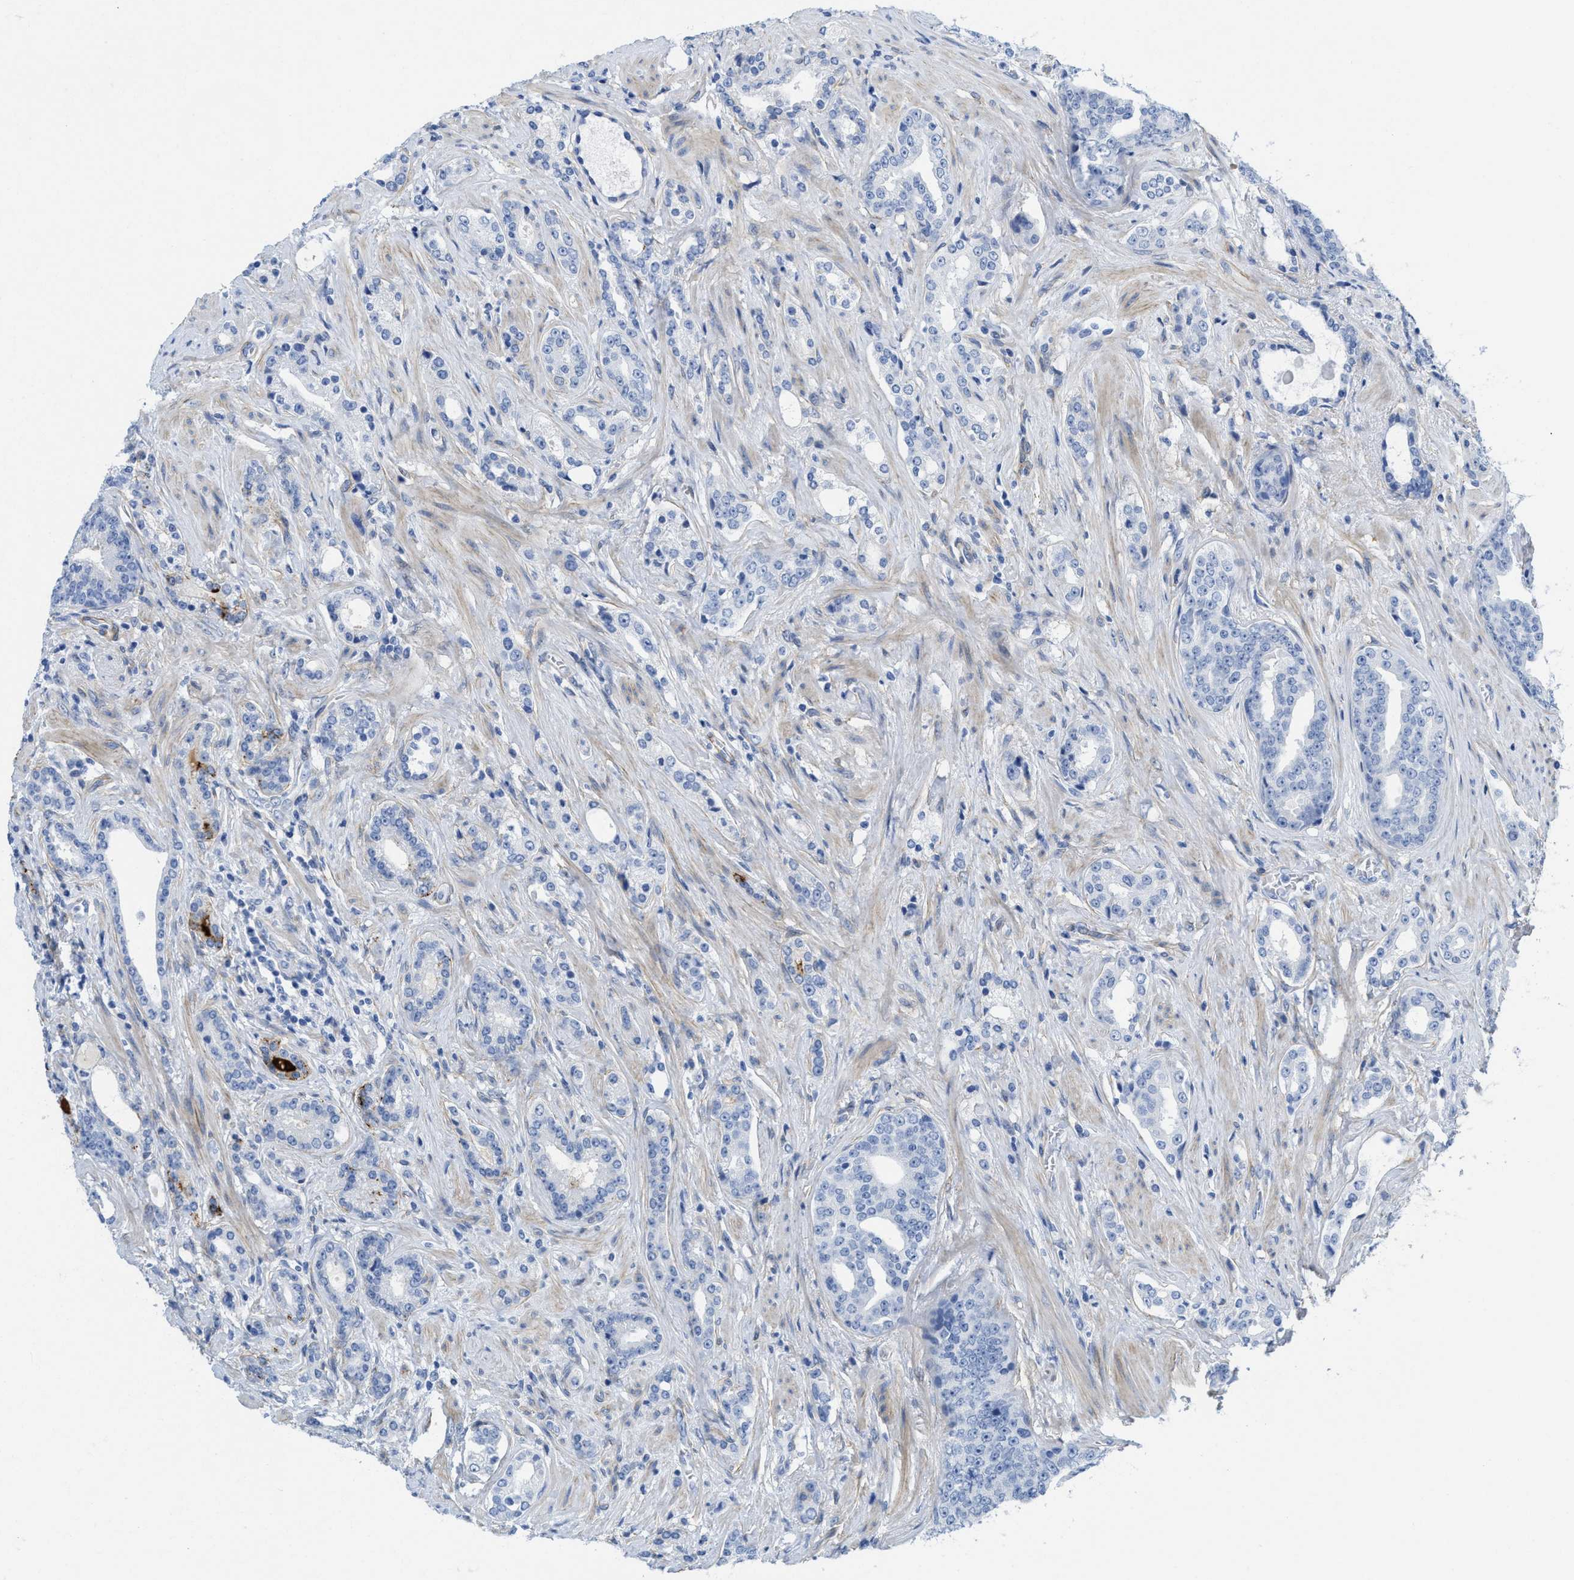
{"staining": {"intensity": "negative", "quantity": "none", "location": "none"}, "tissue": "prostate cancer", "cell_type": "Tumor cells", "image_type": "cancer", "snomed": [{"axis": "morphology", "description": "Adenocarcinoma, High grade"}, {"axis": "topography", "description": "Prostate"}], "caption": "Tumor cells show no significant protein expression in prostate cancer. (Brightfield microscopy of DAB (3,3'-diaminobenzidine) immunohistochemistry (IHC) at high magnification).", "gene": "TUB", "patient": {"sex": "male", "age": 71}}